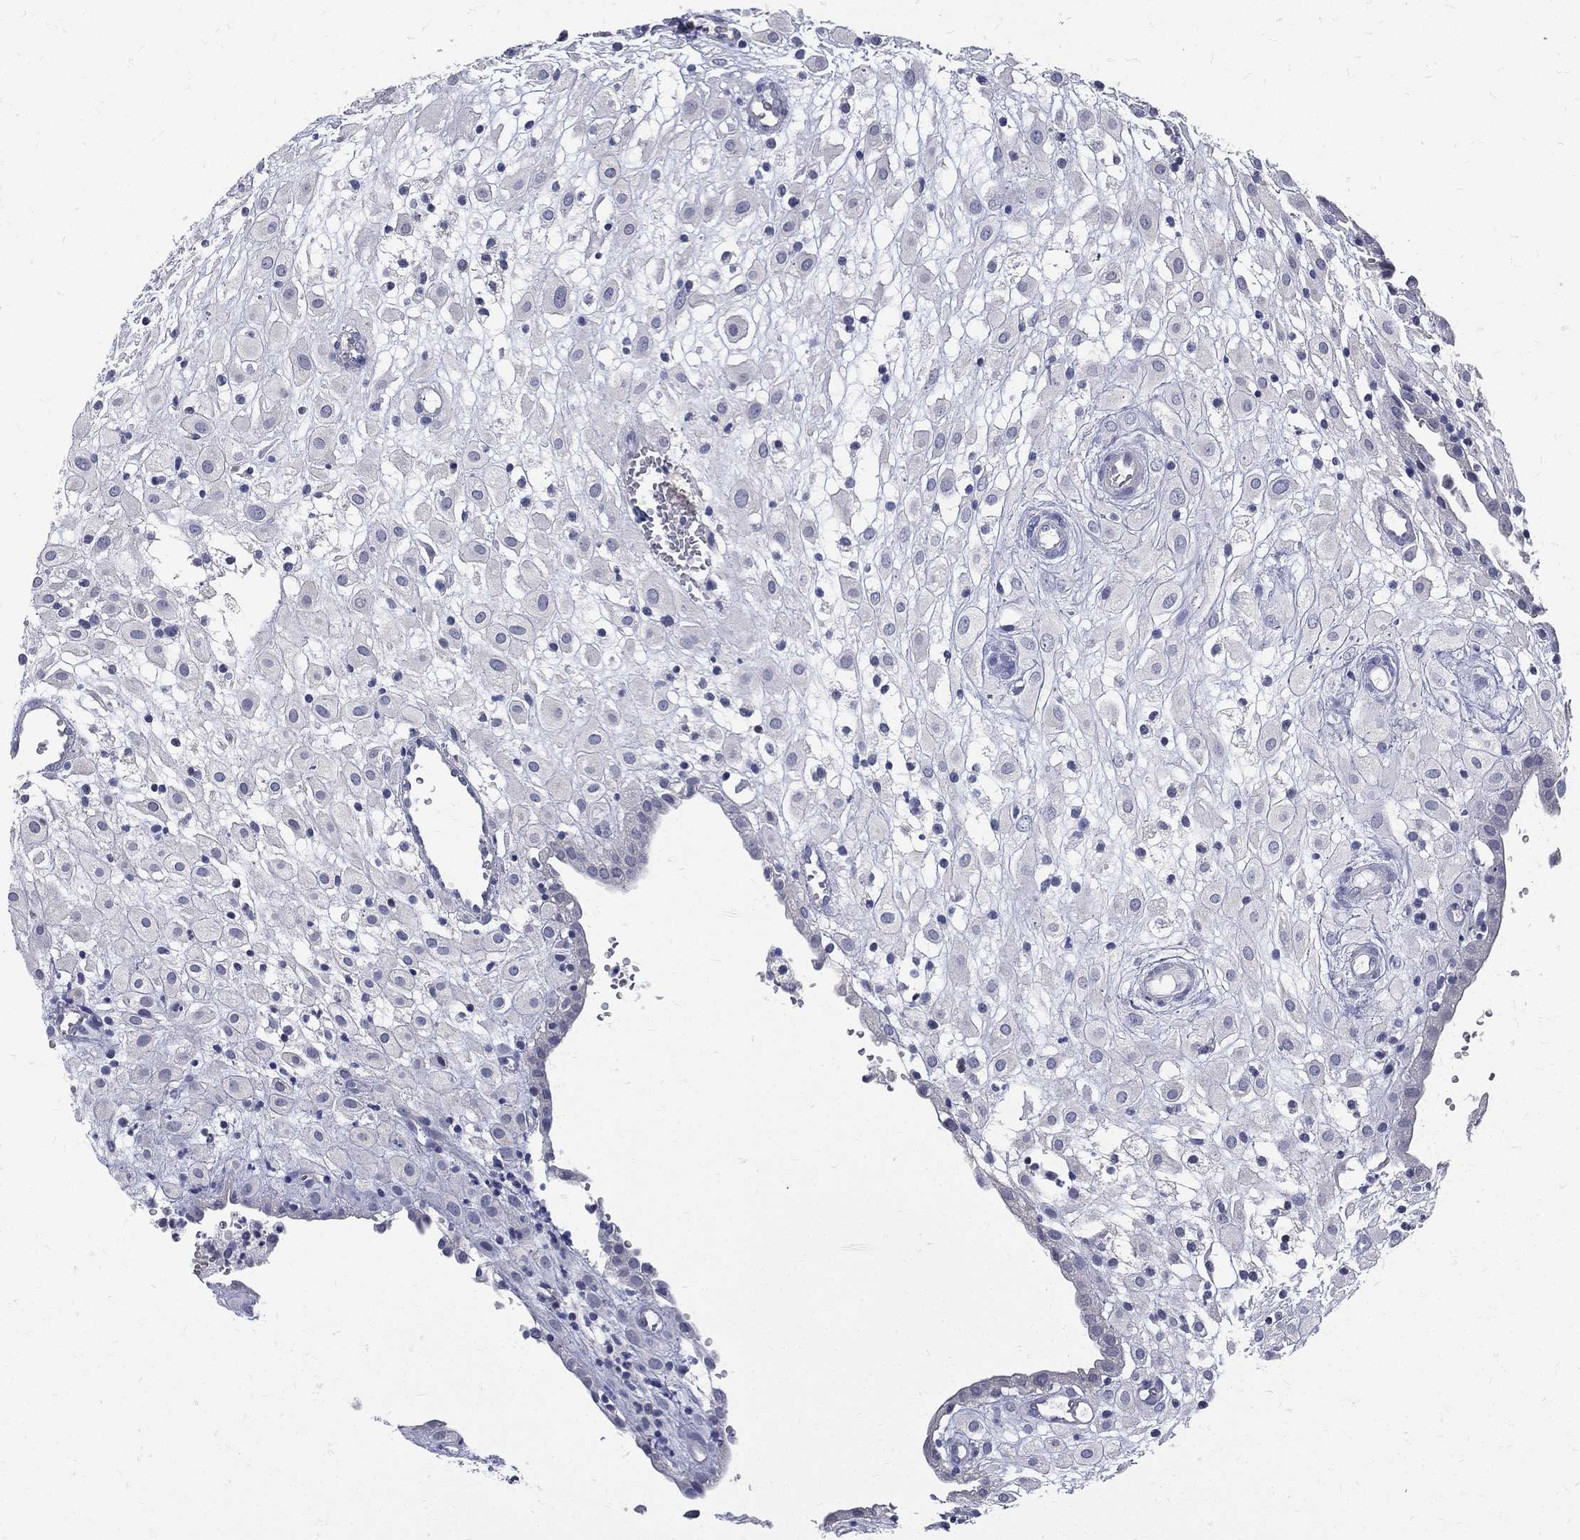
{"staining": {"intensity": "negative", "quantity": "none", "location": "none"}, "tissue": "placenta", "cell_type": "Decidual cells", "image_type": "normal", "snomed": [{"axis": "morphology", "description": "Normal tissue, NOS"}, {"axis": "topography", "description": "Placenta"}], "caption": "Immunohistochemistry of benign human placenta shows no expression in decidual cells.", "gene": "ETNPPL", "patient": {"sex": "female", "age": 24}}